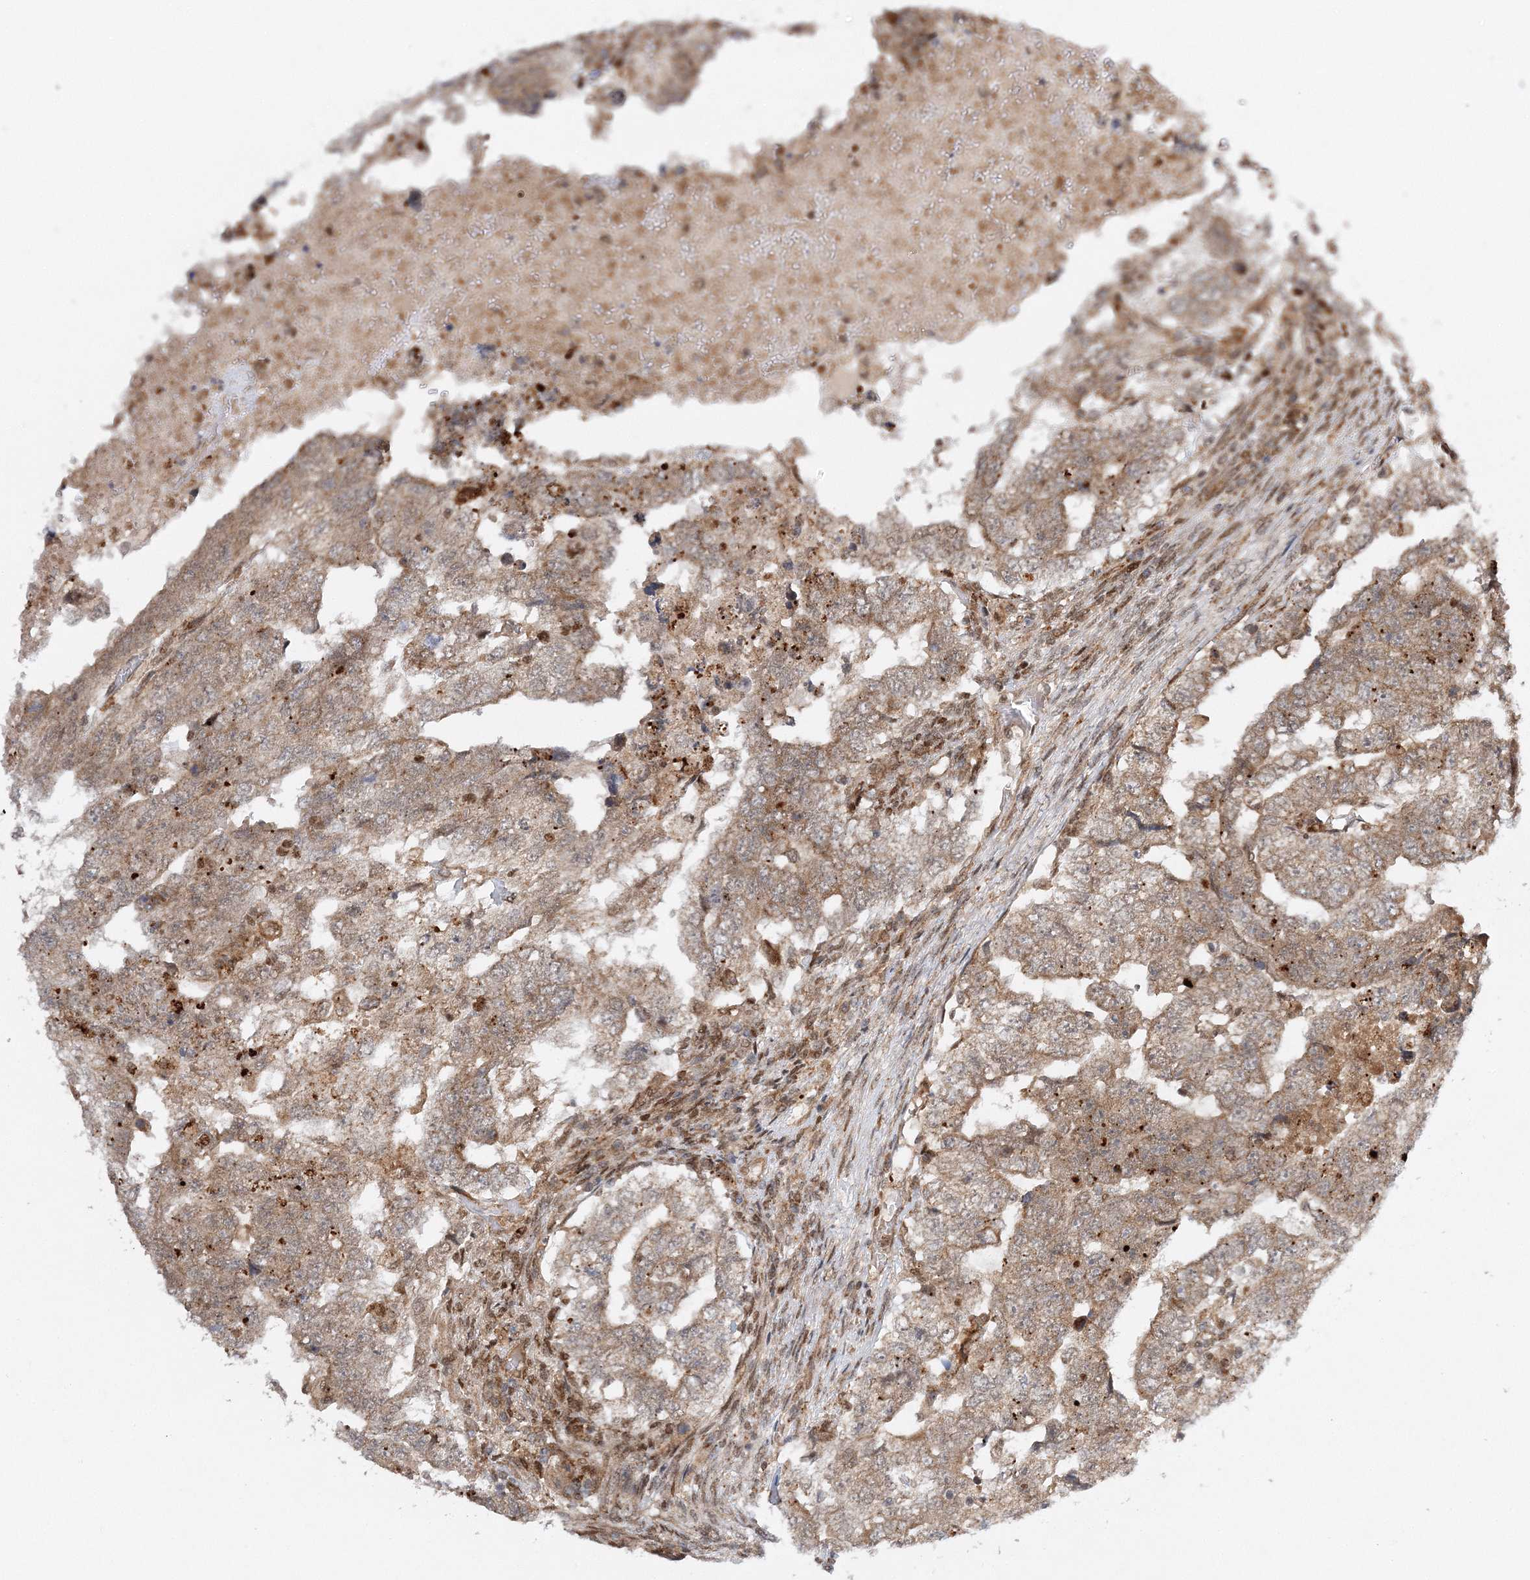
{"staining": {"intensity": "weak", "quantity": ">75%", "location": "cytoplasmic/membranous"}, "tissue": "testis cancer", "cell_type": "Tumor cells", "image_type": "cancer", "snomed": [{"axis": "morphology", "description": "Carcinoma, Embryonal, NOS"}, {"axis": "topography", "description": "Testis"}], "caption": "This photomicrograph exhibits immunohistochemistry (IHC) staining of embryonal carcinoma (testis), with low weak cytoplasmic/membranous expression in approximately >75% of tumor cells.", "gene": "RAB11FIP2", "patient": {"sex": "male", "age": 36}}